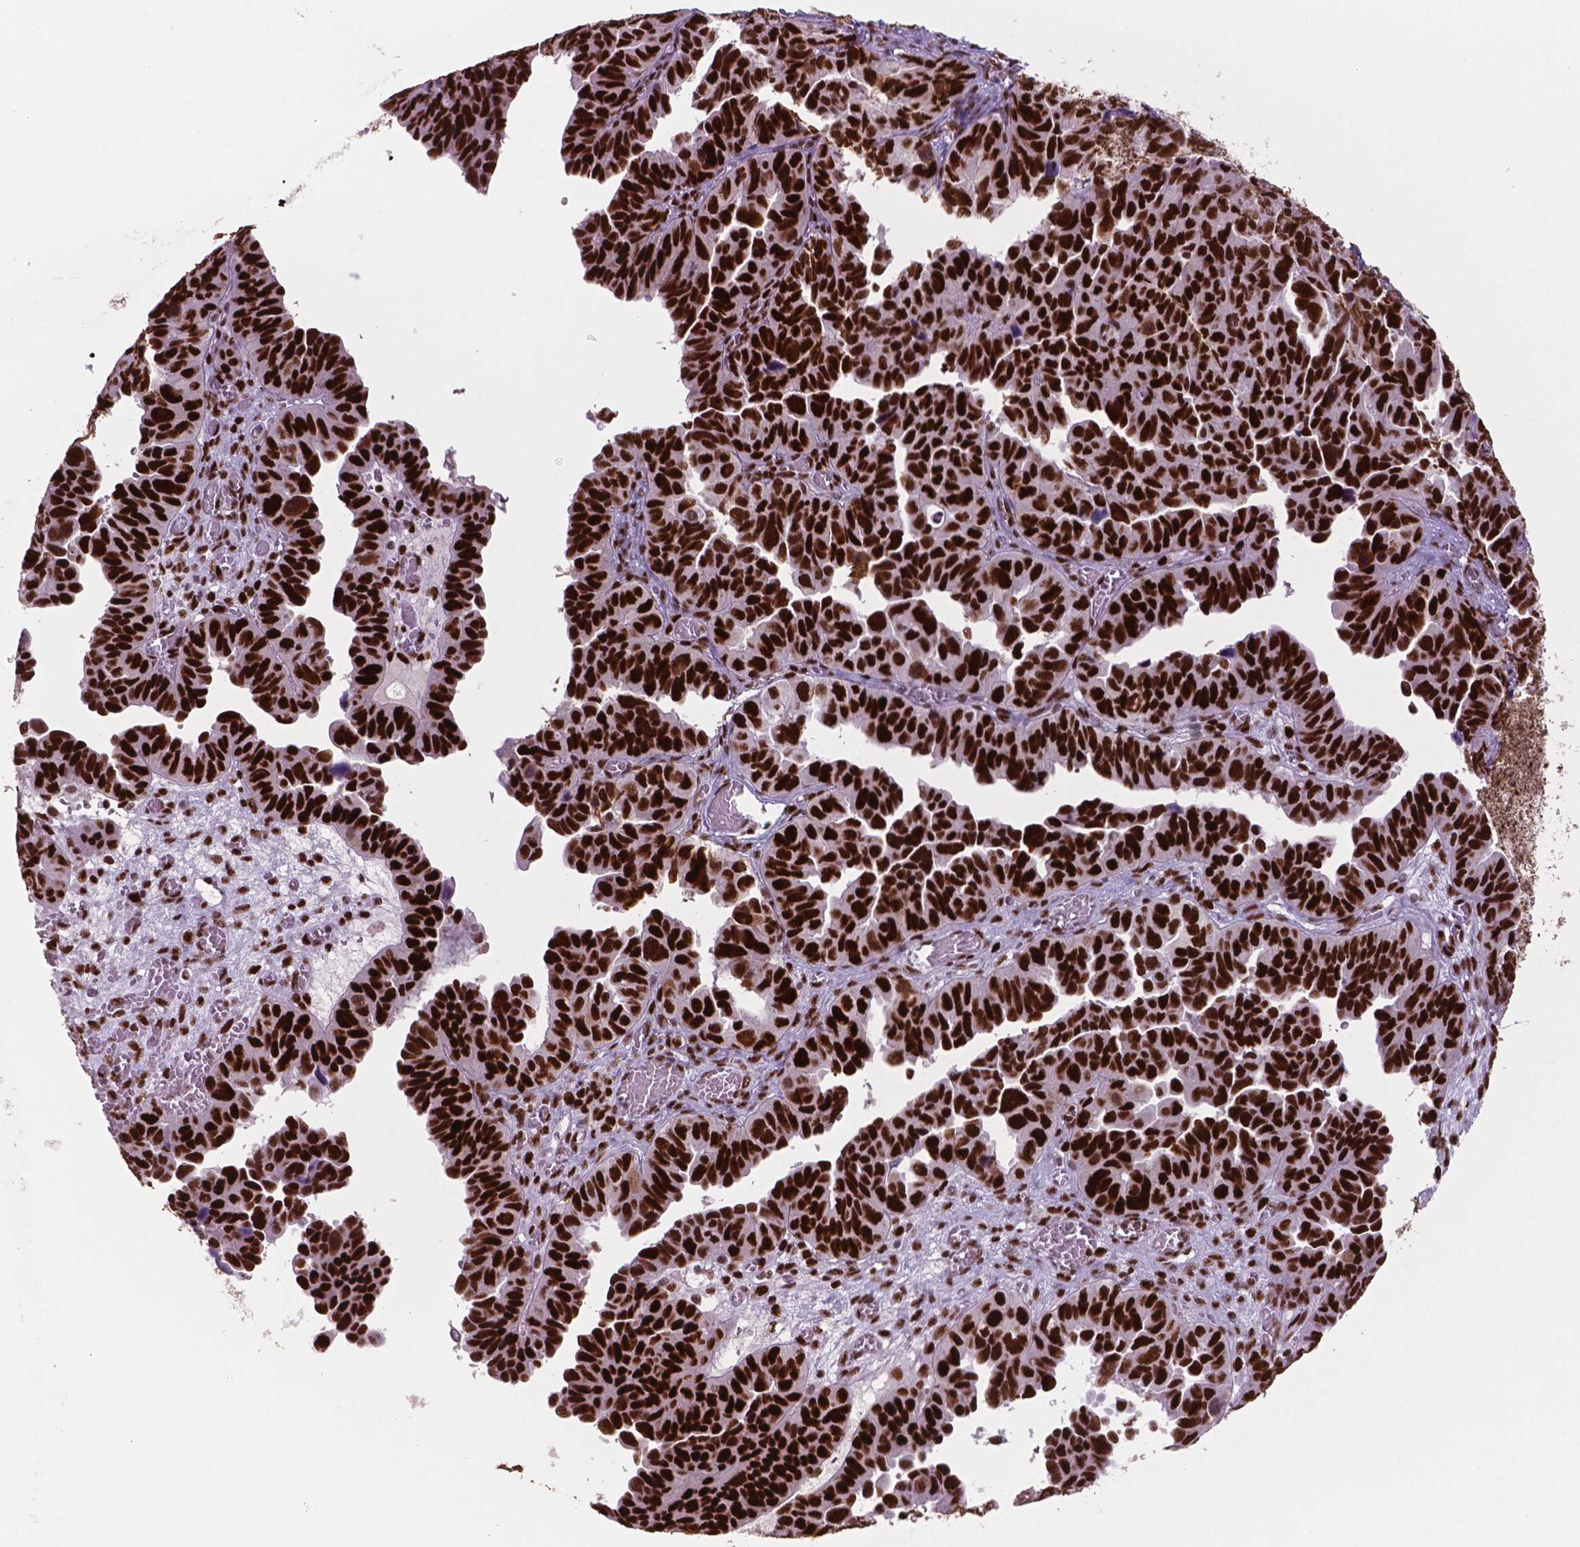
{"staining": {"intensity": "strong", "quantity": ">75%", "location": "nuclear"}, "tissue": "ovarian cancer", "cell_type": "Tumor cells", "image_type": "cancer", "snomed": [{"axis": "morphology", "description": "Cystadenocarcinoma, serous, NOS"}, {"axis": "topography", "description": "Ovary"}], "caption": "Approximately >75% of tumor cells in human serous cystadenocarcinoma (ovarian) exhibit strong nuclear protein staining as visualized by brown immunohistochemical staining.", "gene": "MSH6", "patient": {"sex": "female", "age": 64}}